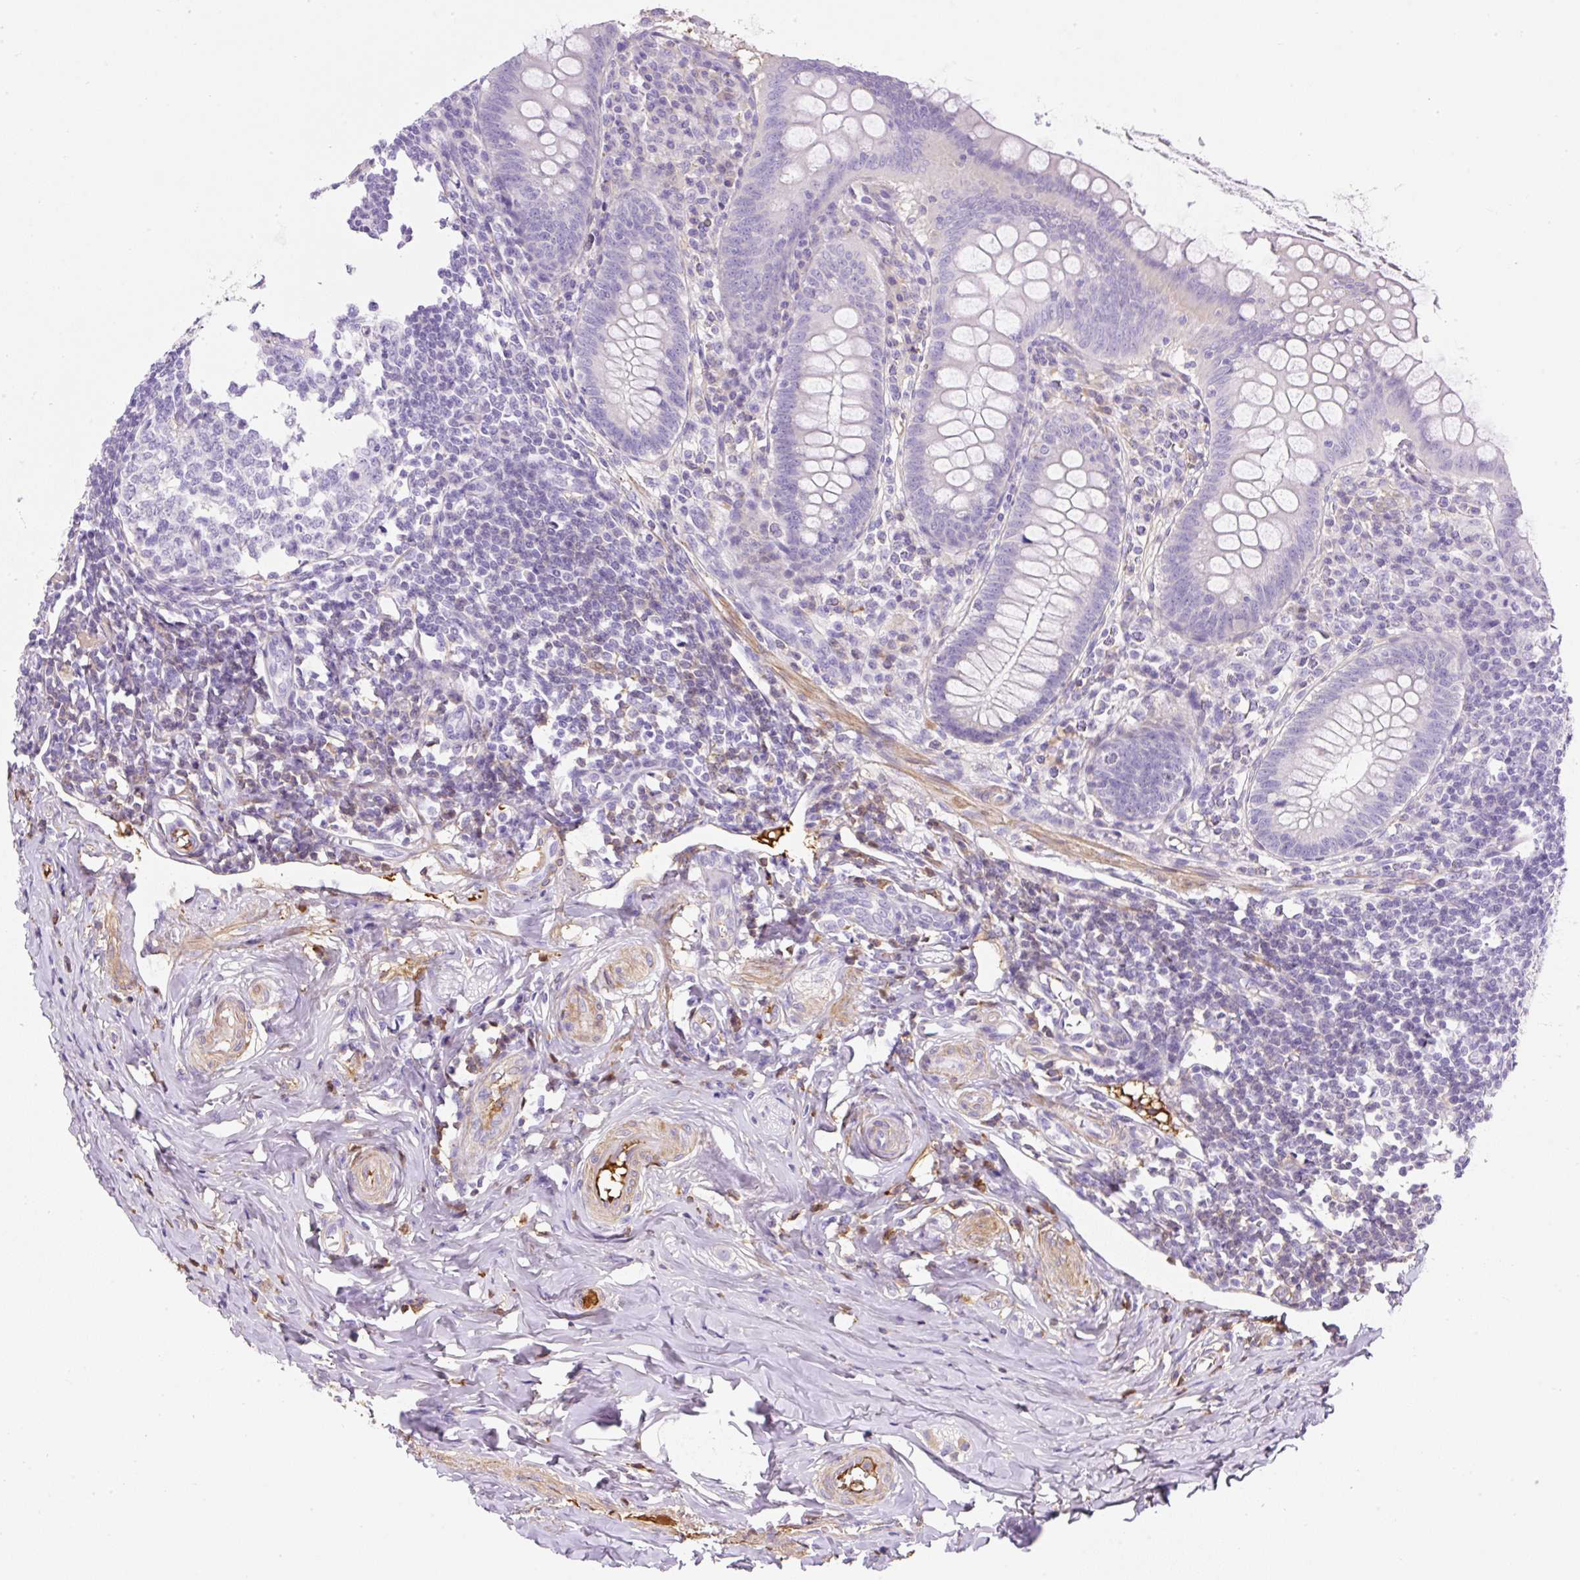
{"staining": {"intensity": "negative", "quantity": "none", "location": "none"}, "tissue": "appendix", "cell_type": "Glandular cells", "image_type": "normal", "snomed": [{"axis": "morphology", "description": "Normal tissue, NOS"}, {"axis": "topography", "description": "Appendix"}], "caption": "DAB (3,3'-diaminobenzidine) immunohistochemical staining of benign human appendix displays no significant staining in glandular cells.", "gene": "TDRD15", "patient": {"sex": "female", "age": 33}}